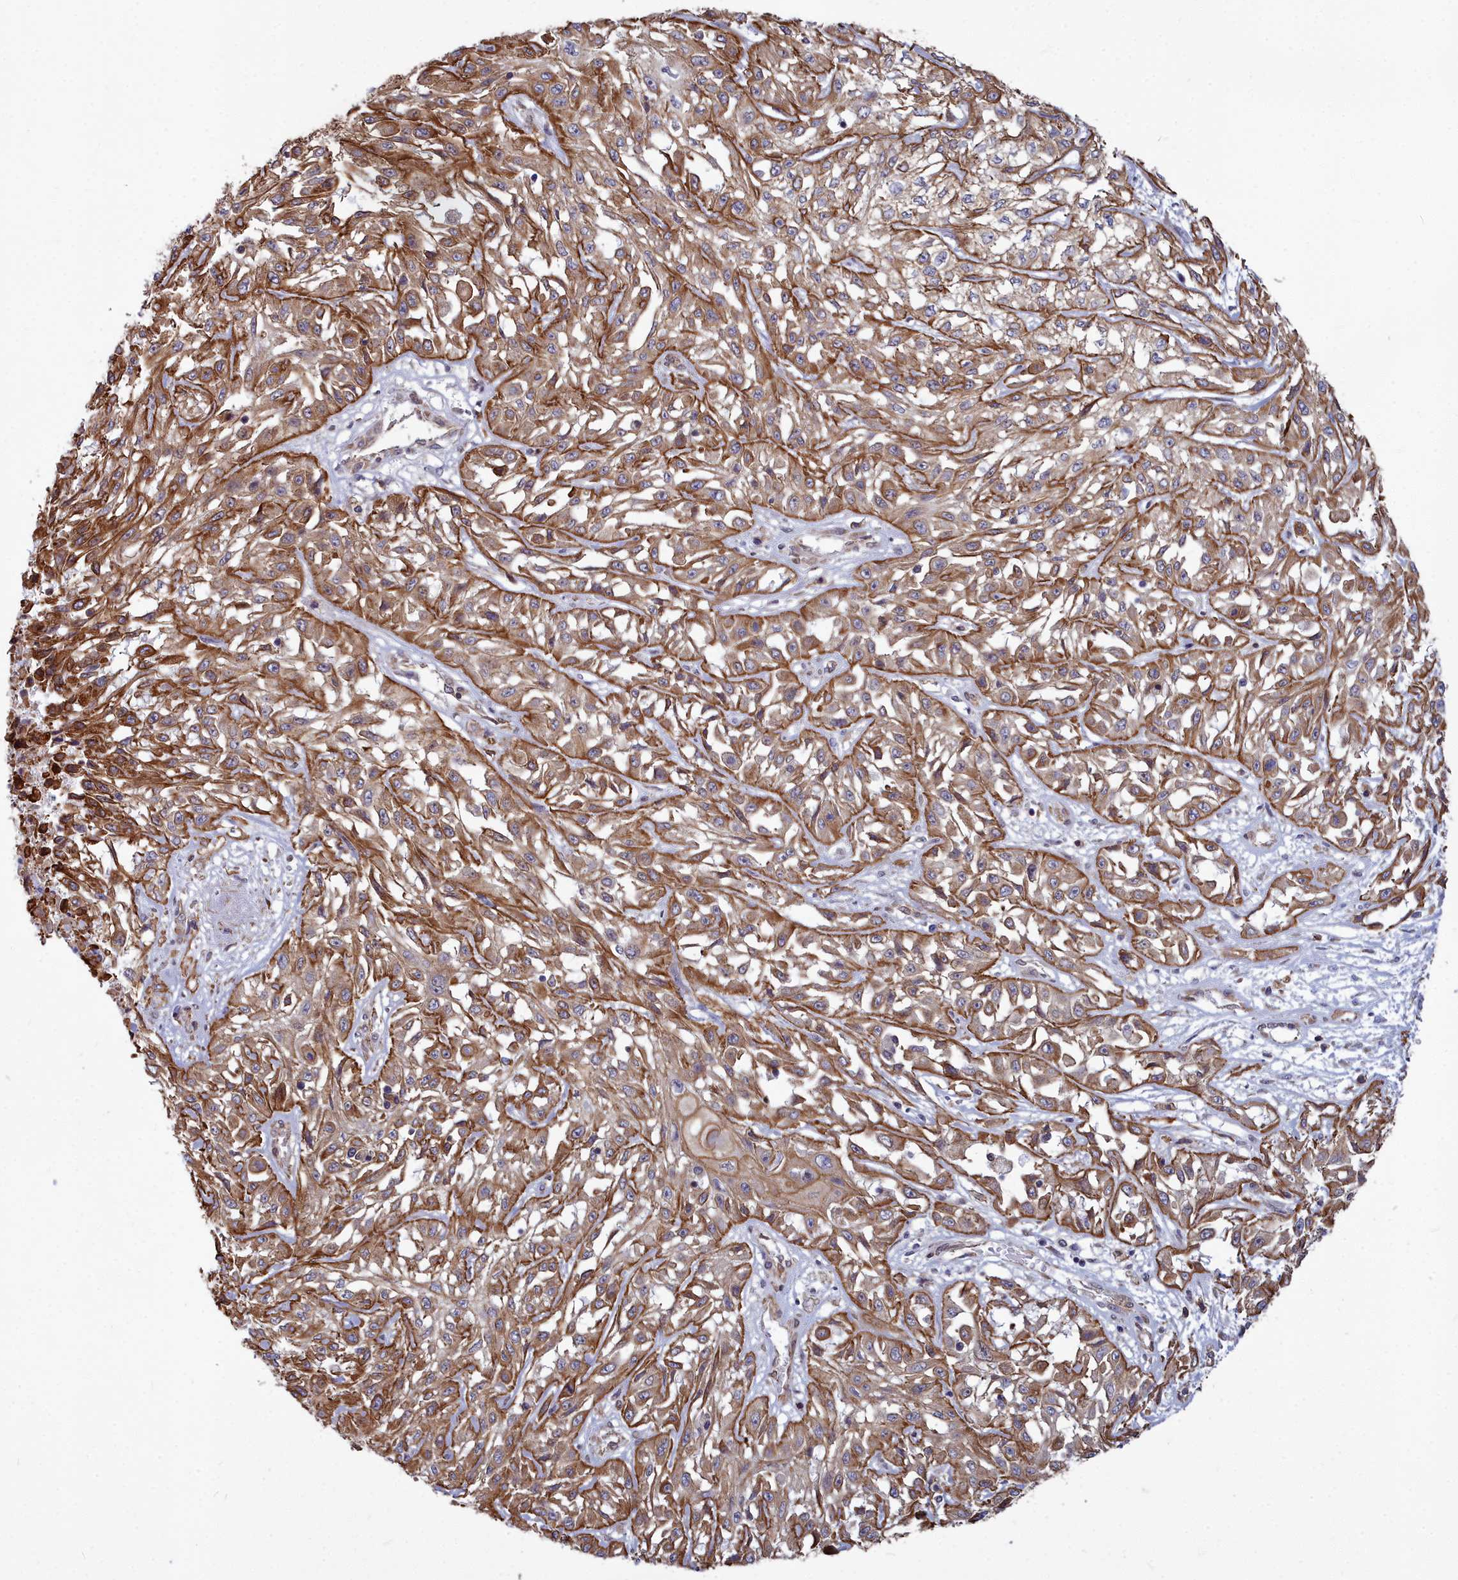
{"staining": {"intensity": "moderate", "quantity": ">75%", "location": "cytoplasmic/membranous"}, "tissue": "skin cancer", "cell_type": "Tumor cells", "image_type": "cancer", "snomed": [{"axis": "morphology", "description": "Squamous cell carcinoma, NOS"}, {"axis": "morphology", "description": "Squamous cell carcinoma, metastatic, NOS"}, {"axis": "topography", "description": "Skin"}, {"axis": "topography", "description": "Lymph node"}], "caption": "A brown stain shows moderate cytoplasmic/membranous positivity of a protein in skin cancer tumor cells. The staining is performed using DAB brown chromogen to label protein expression. The nuclei are counter-stained blue using hematoxylin.", "gene": "YJU2", "patient": {"sex": "male", "age": 75}}